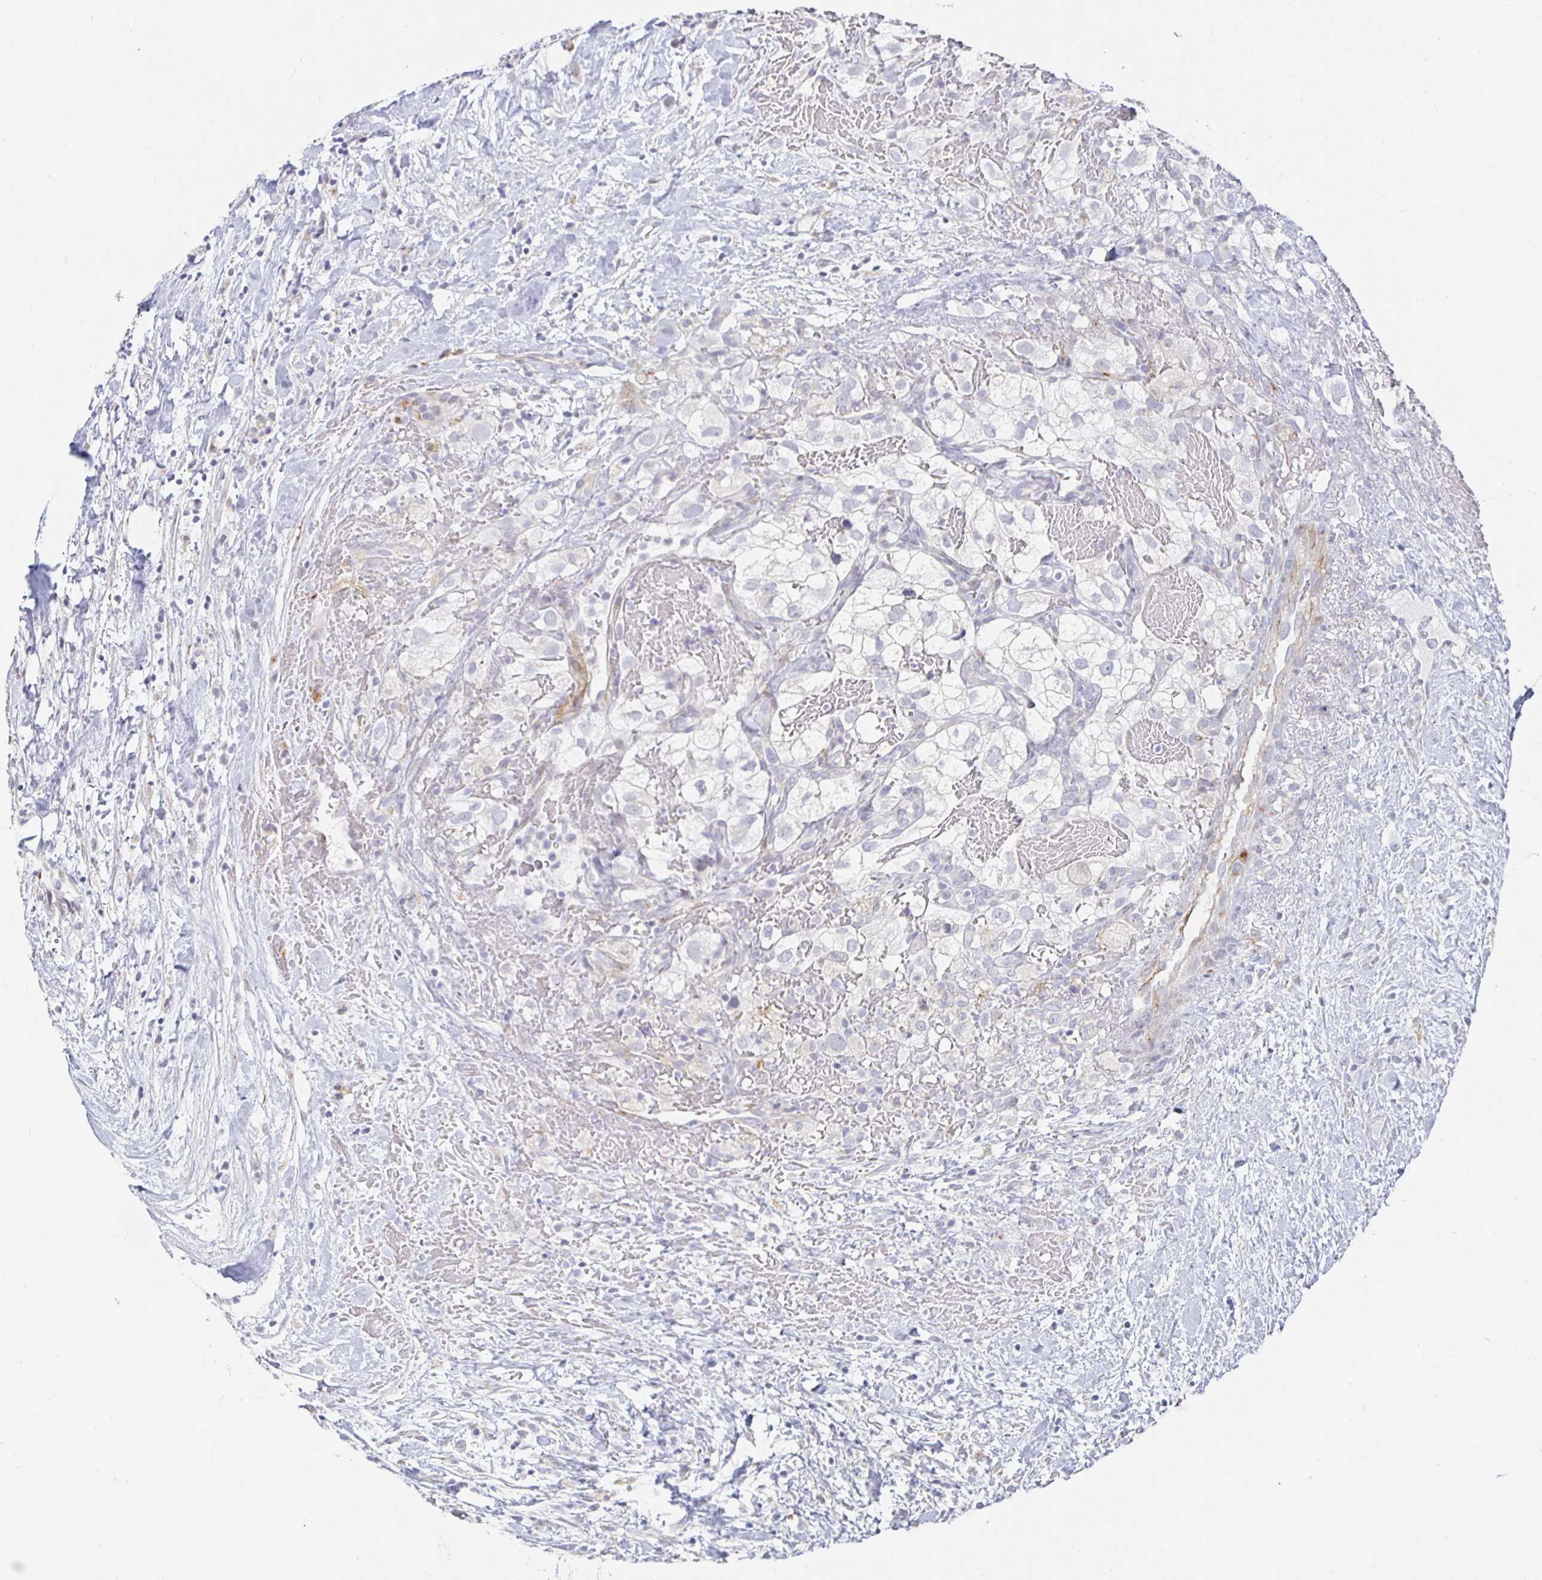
{"staining": {"intensity": "negative", "quantity": "none", "location": "none"}, "tissue": "renal cancer", "cell_type": "Tumor cells", "image_type": "cancer", "snomed": [{"axis": "morphology", "description": "Adenocarcinoma, NOS"}, {"axis": "topography", "description": "Kidney"}], "caption": "IHC photomicrograph of neoplastic tissue: human adenocarcinoma (renal) stained with DAB exhibits no significant protein positivity in tumor cells.", "gene": "S100G", "patient": {"sex": "male", "age": 59}}